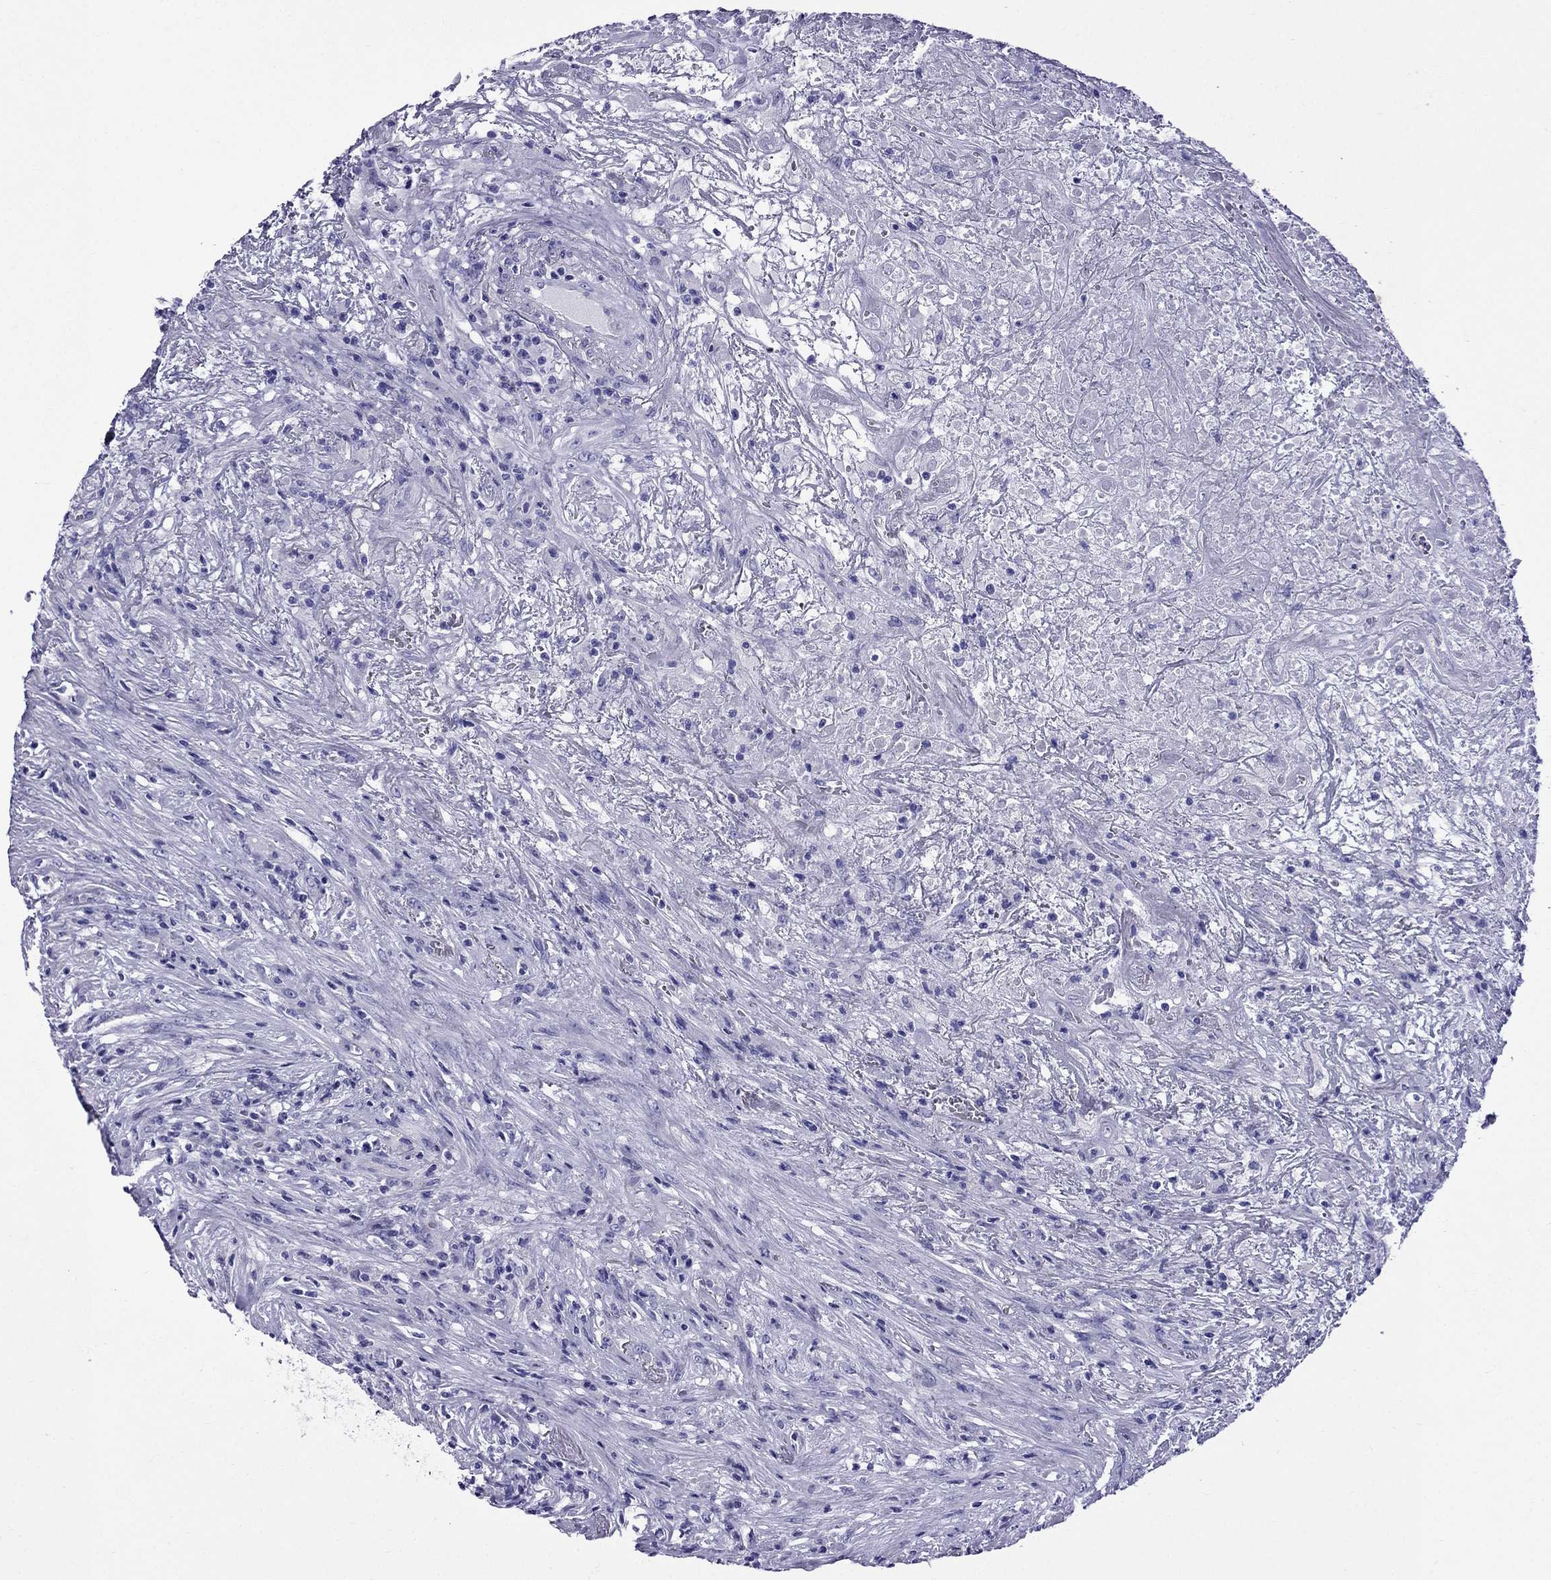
{"staining": {"intensity": "negative", "quantity": "none", "location": "none"}, "tissue": "lymphoma", "cell_type": "Tumor cells", "image_type": "cancer", "snomed": [{"axis": "morphology", "description": "Malignant lymphoma, non-Hodgkin's type, High grade"}, {"axis": "topography", "description": "Lung"}], "caption": "Micrograph shows no protein positivity in tumor cells of malignant lymphoma, non-Hodgkin's type (high-grade) tissue.", "gene": "CRYBA1", "patient": {"sex": "male", "age": 79}}